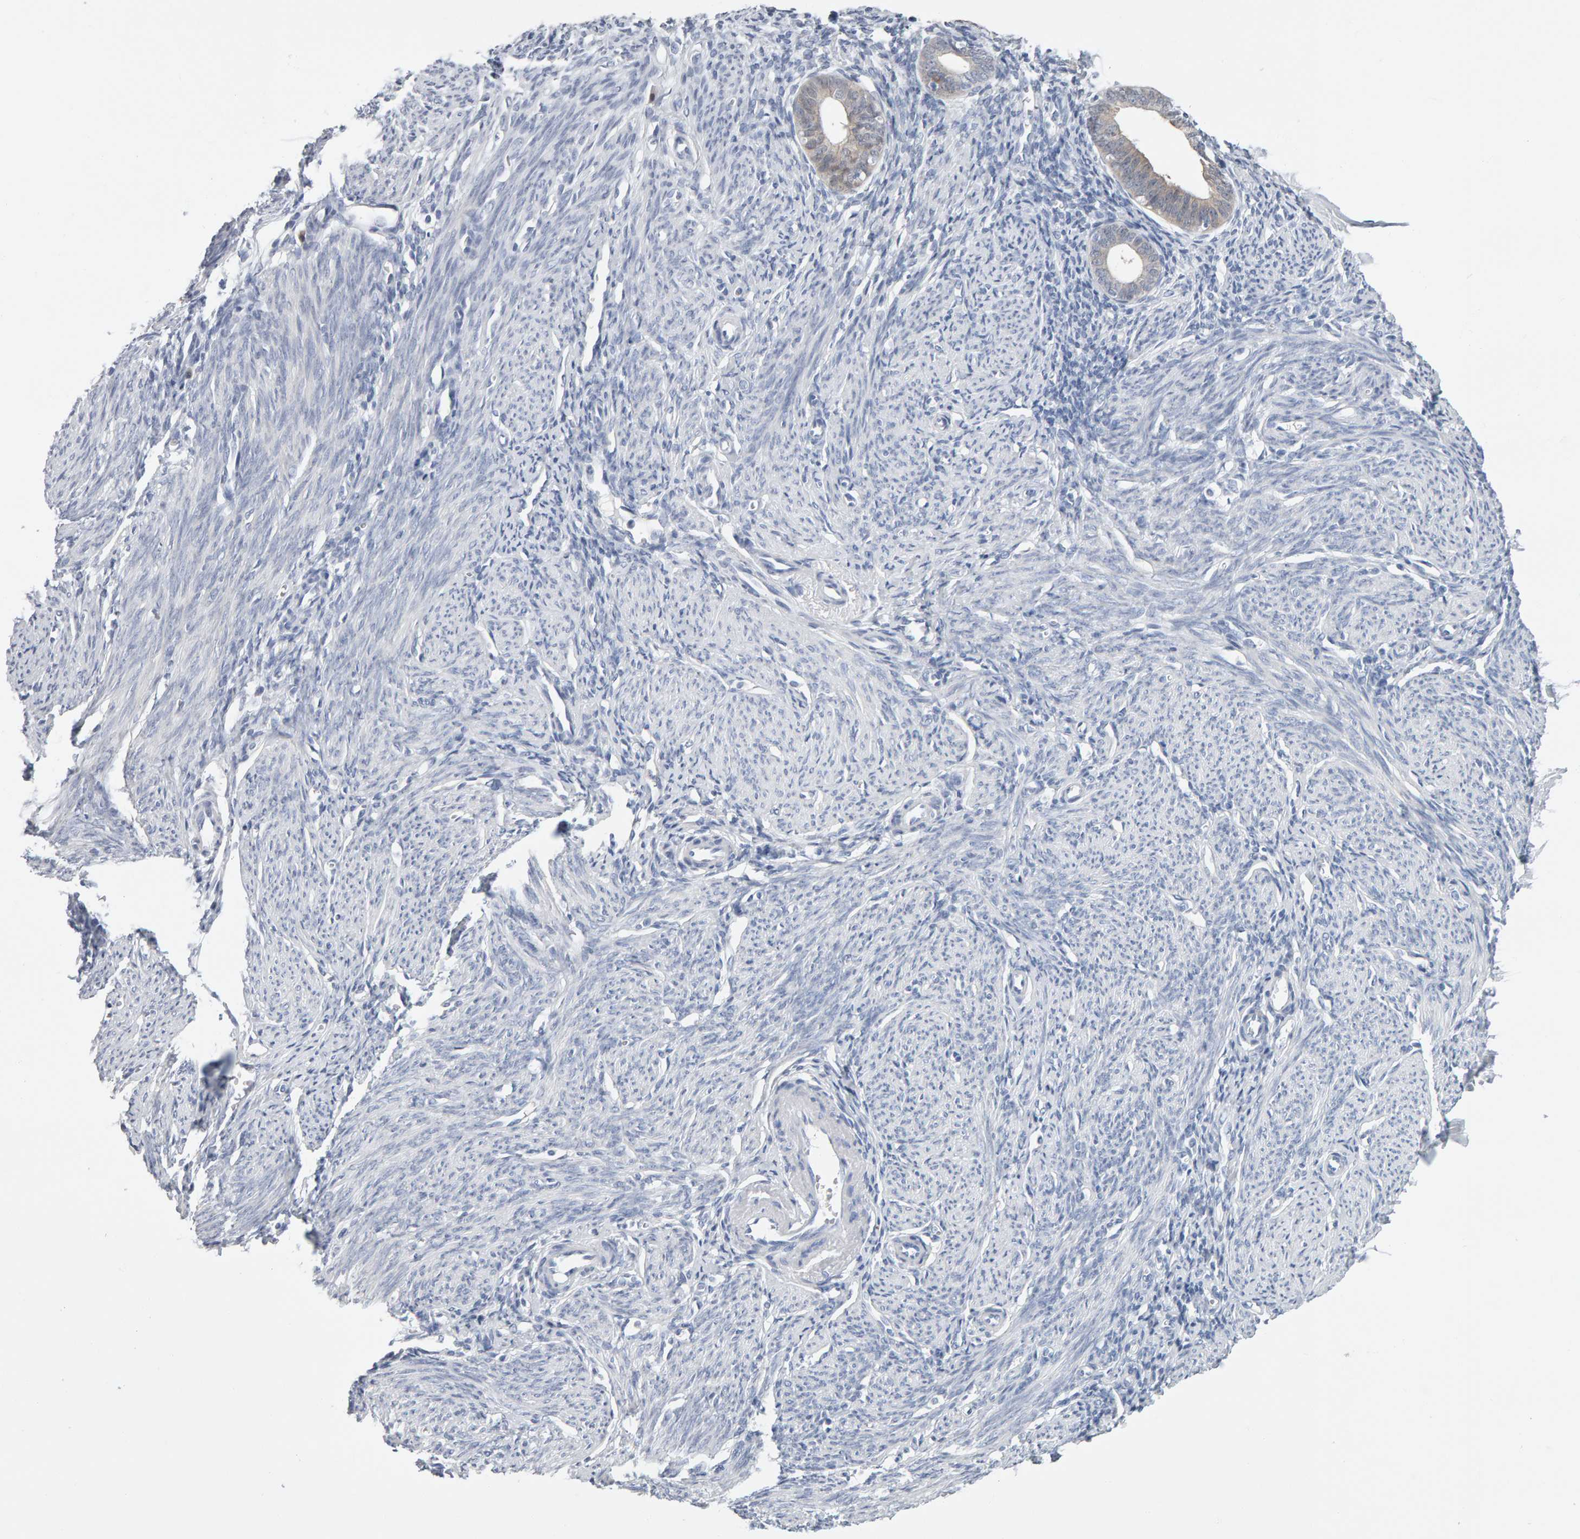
{"staining": {"intensity": "negative", "quantity": "none", "location": "none"}, "tissue": "endometrium", "cell_type": "Cells in endometrial stroma", "image_type": "normal", "snomed": [{"axis": "morphology", "description": "Normal tissue, NOS"}, {"axis": "morphology", "description": "Adenocarcinoma, NOS"}, {"axis": "topography", "description": "Endometrium"}], "caption": "Cells in endometrial stroma are negative for protein expression in unremarkable human endometrium. (DAB (3,3'-diaminobenzidine) immunohistochemistry with hematoxylin counter stain).", "gene": "CTH", "patient": {"sex": "female", "age": 57}}